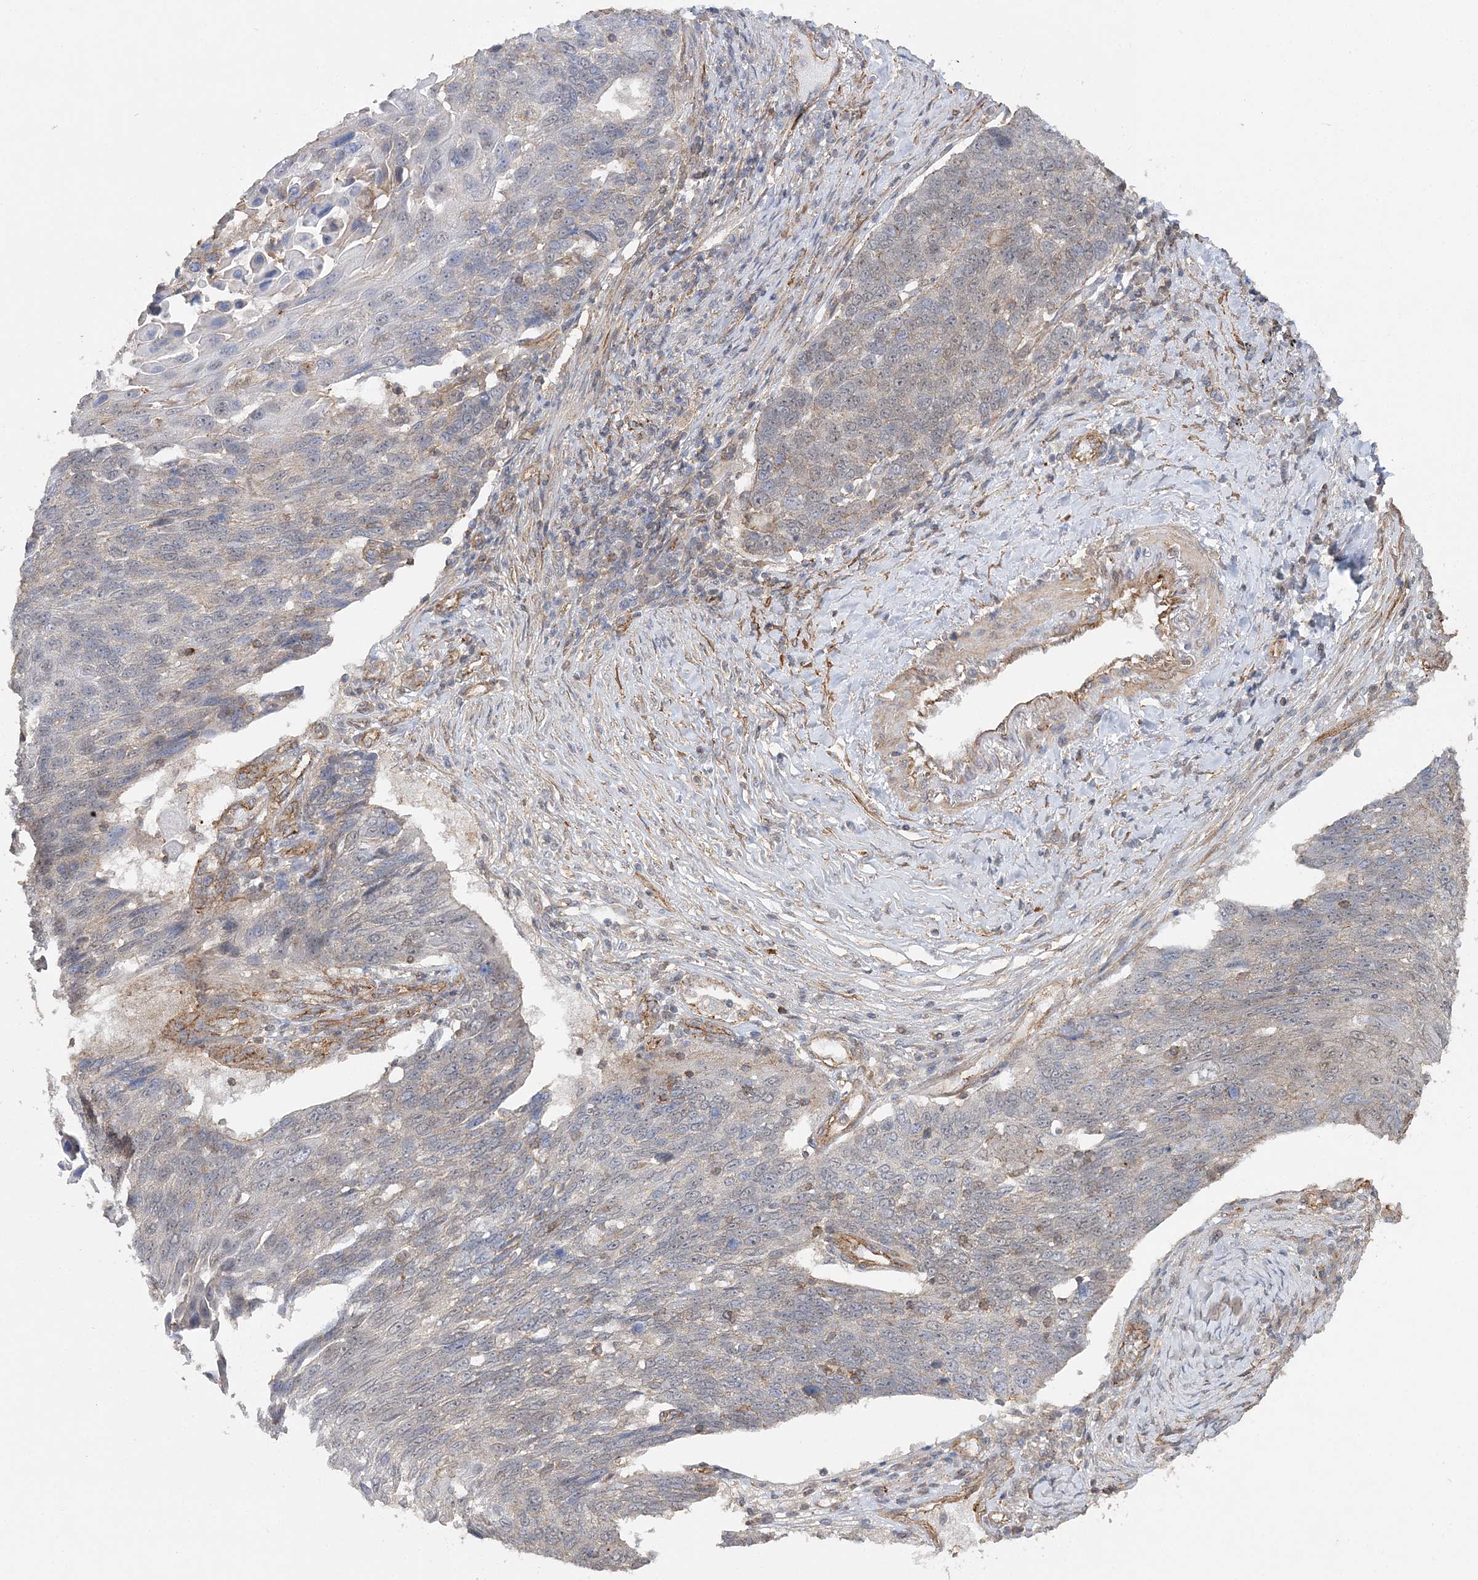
{"staining": {"intensity": "weak", "quantity": "<25%", "location": "cytoplasmic/membranous"}, "tissue": "lung cancer", "cell_type": "Tumor cells", "image_type": "cancer", "snomed": [{"axis": "morphology", "description": "Squamous cell carcinoma, NOS"}, {"axis": "topography", "description": "Lung"}], "caption": "This micrograph is of lung cancer (squamous cell carcinoma) stained with immunohistochemistry (IHC) to label a protein in brown with the nuclei are counter-stained blue. There is no staining in tumor cells.", "gene": "MAT2B", "patient": {"sex": "male", "age": 66}}